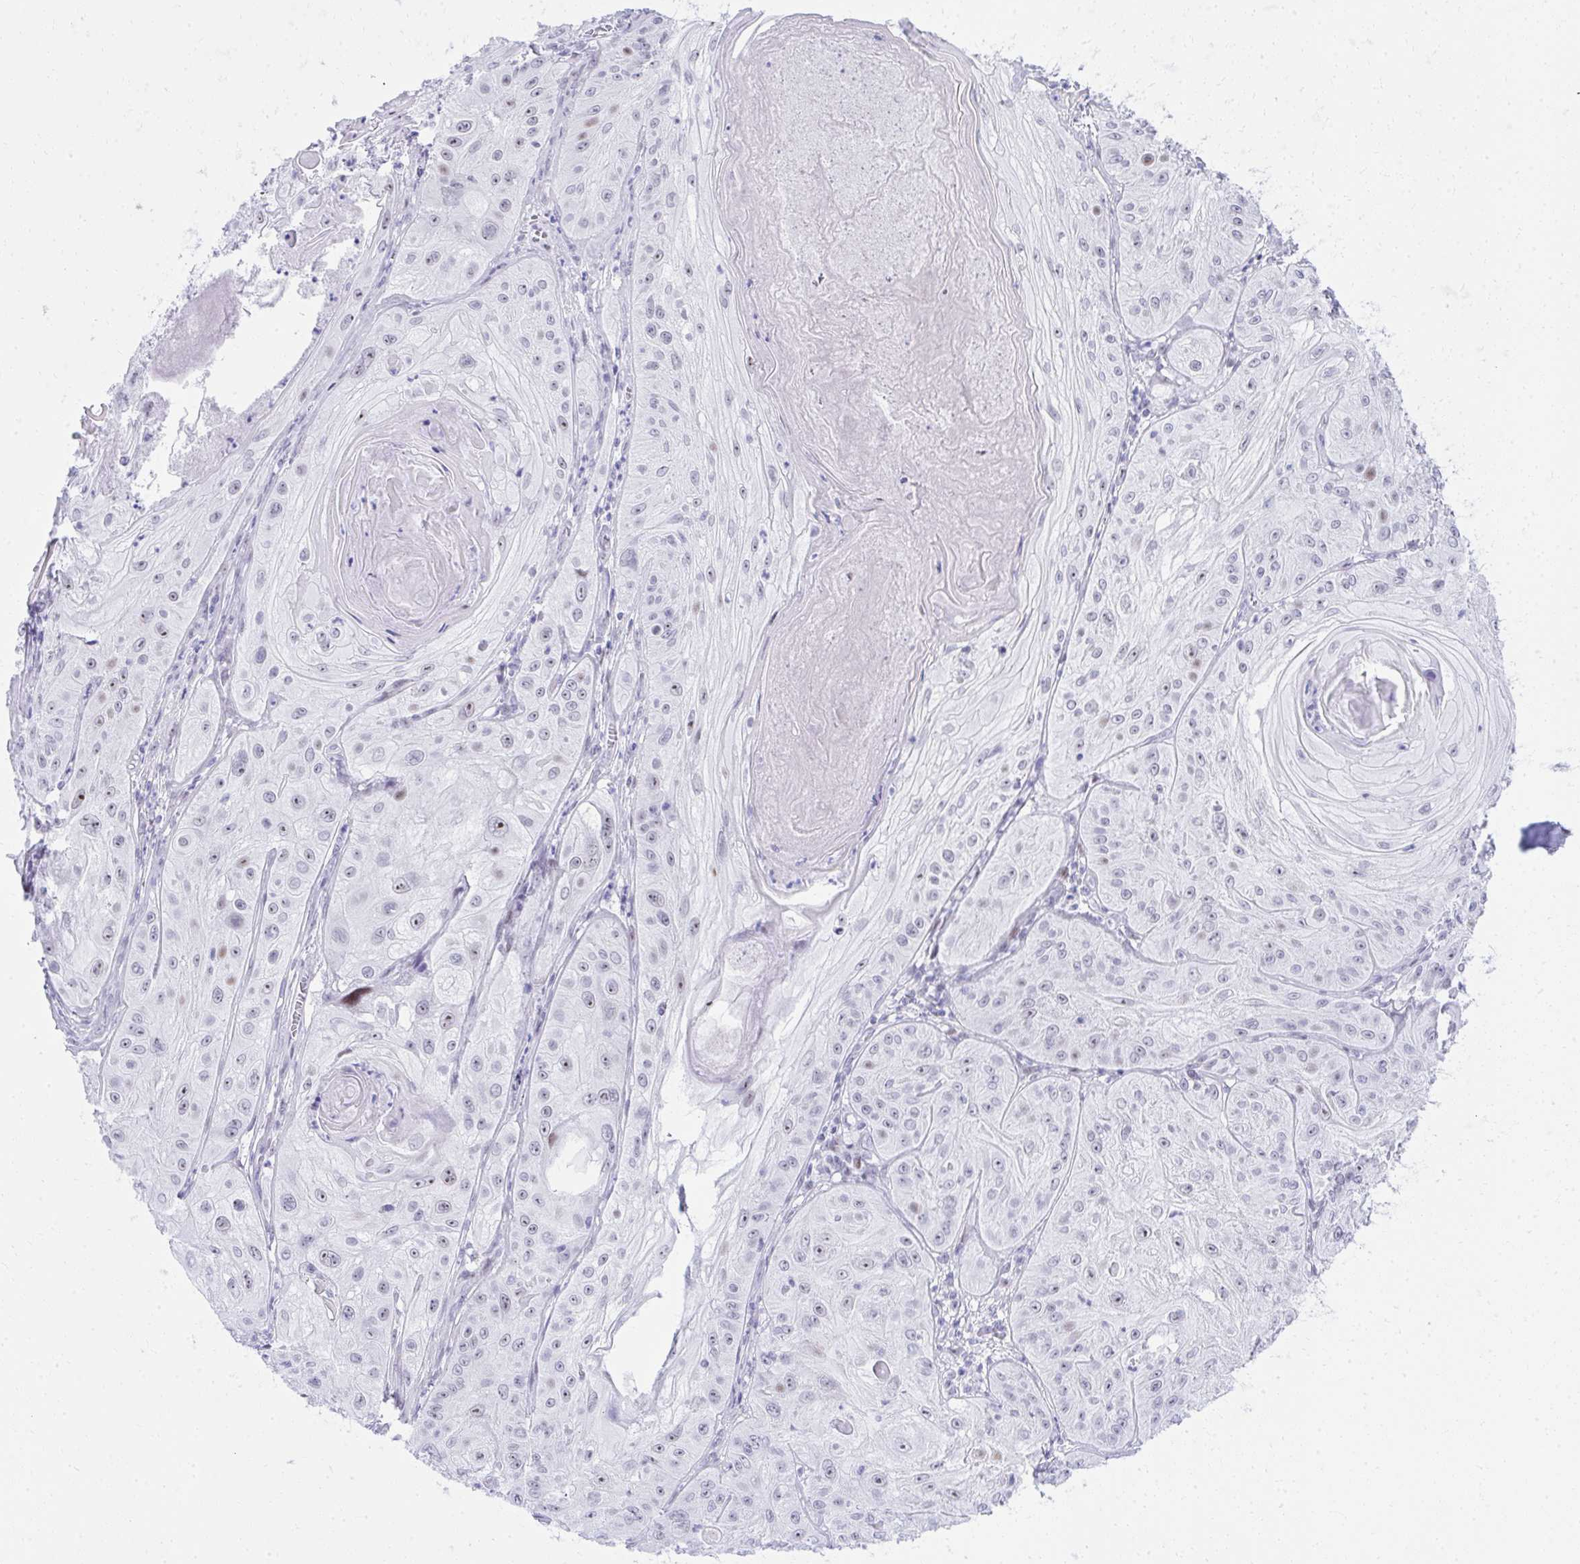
{"staining": {"intensity": "weak", "quantity": "<25%", "location": "nuclear"}, "tissue": "skin cancer", "cell_type": "Tumor cells", "image_type": "cancer", "snomed": [{"axis": "morphology", "description": "Squamous cell carcinoma, NOS"}, {"axis": "topography", "description": "Skin"}], "caption": "High magnification brightfield microscopy of skin cancer (squamous cell carcinoma) stained with DAB (brown) and counterstained with hematoxylin (blue): tumor cells show no significant staining. (DAB IHC, high magnification).", "gene": "GLDN", "patient": {"sex": "male", "age": 85}}